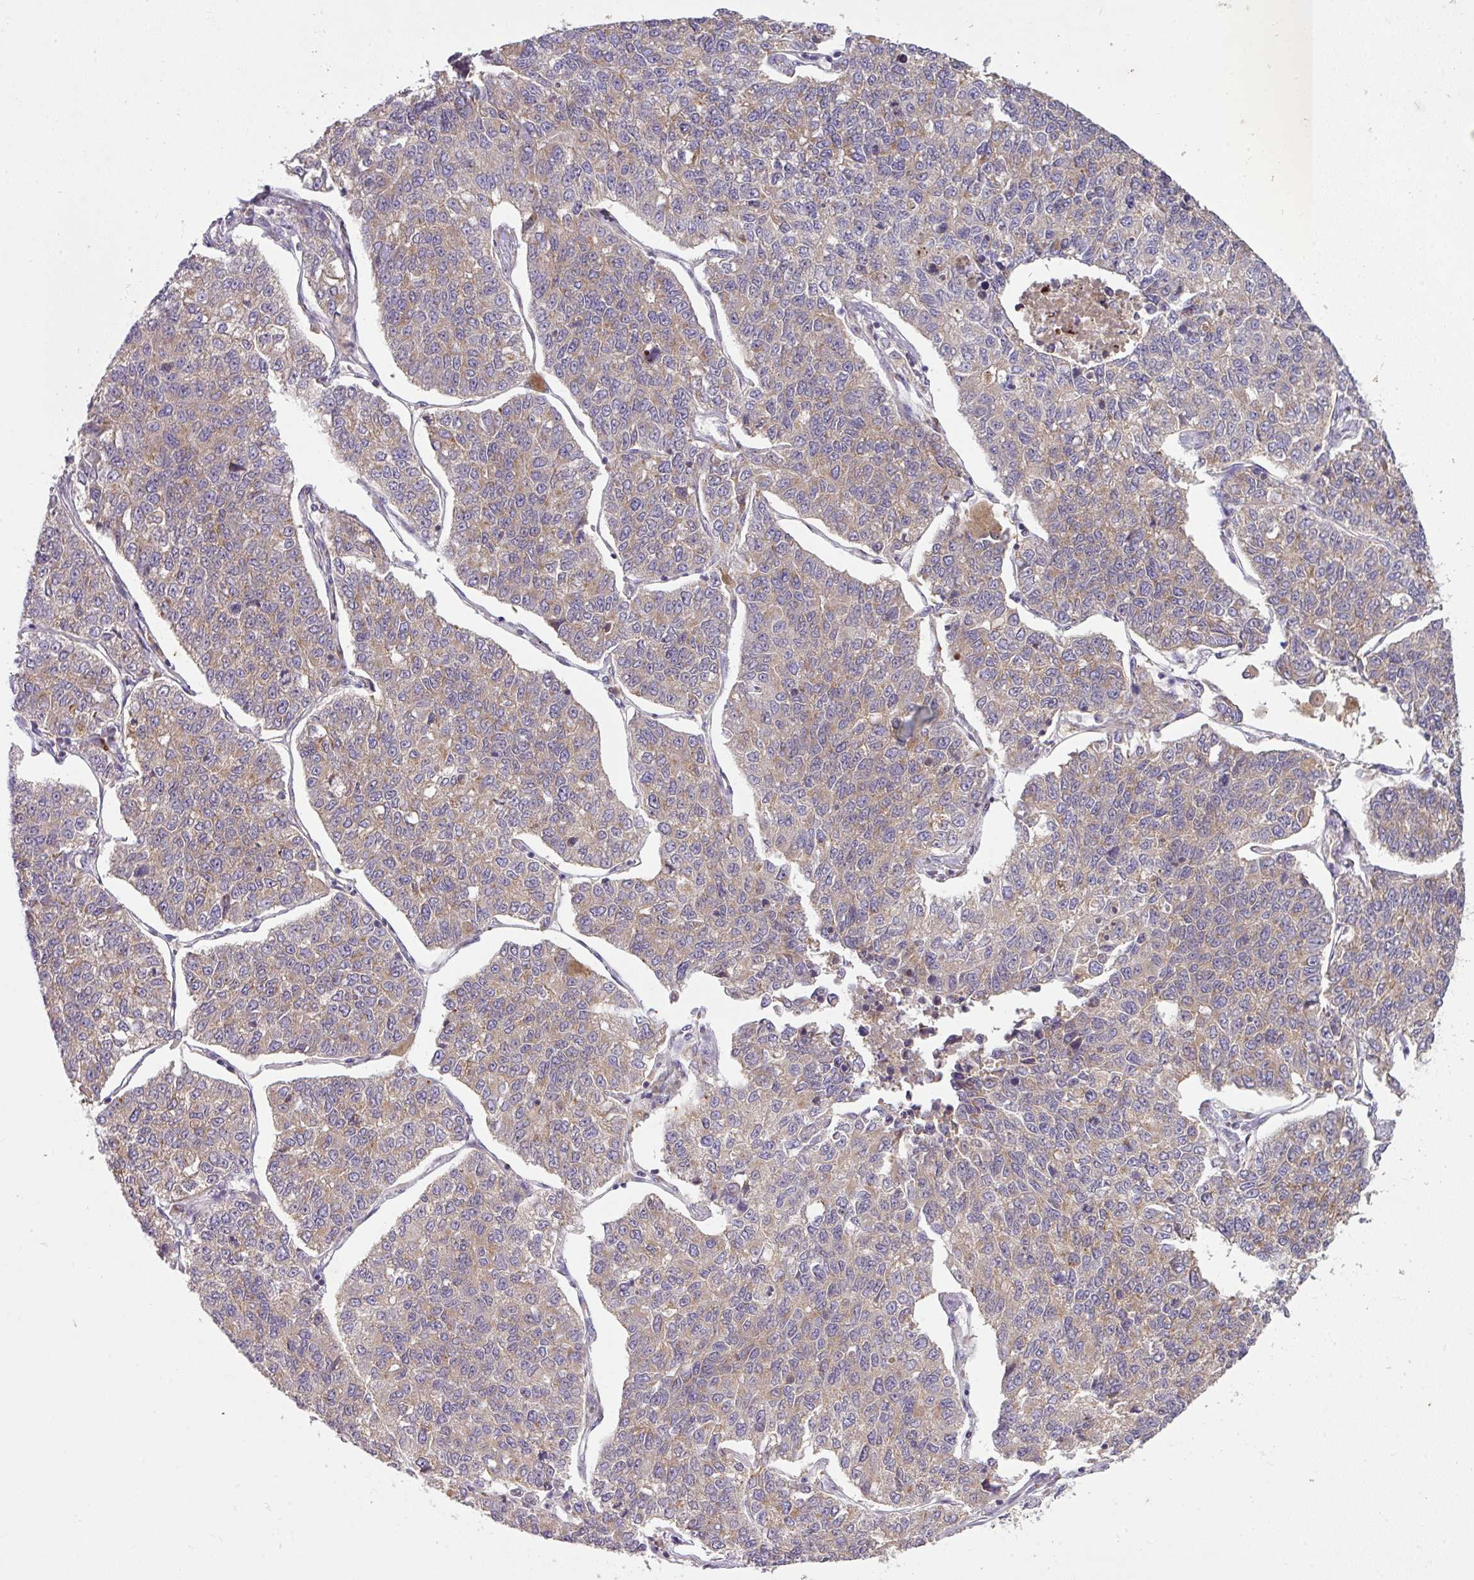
{"staining": {"intensity": "weak", "quantity": "25%-75%", "location": "cytoplasmic/membranous"}, "tissue": "lung cancer", "cell_type": "Tumor cells", "image_type": "cancer", "snomed": [{"axis": "morphology", "description": "Adenocarcinoma, NOS"}, {"axis": "topography", "description": "Lung"}], "caption": "Lung cancer stained for a protein shows weak cytoplasmic/membranous positivity in tumor cells.", "gene": "VTI1A", "patient": {"sex": "male", "age": 49}}